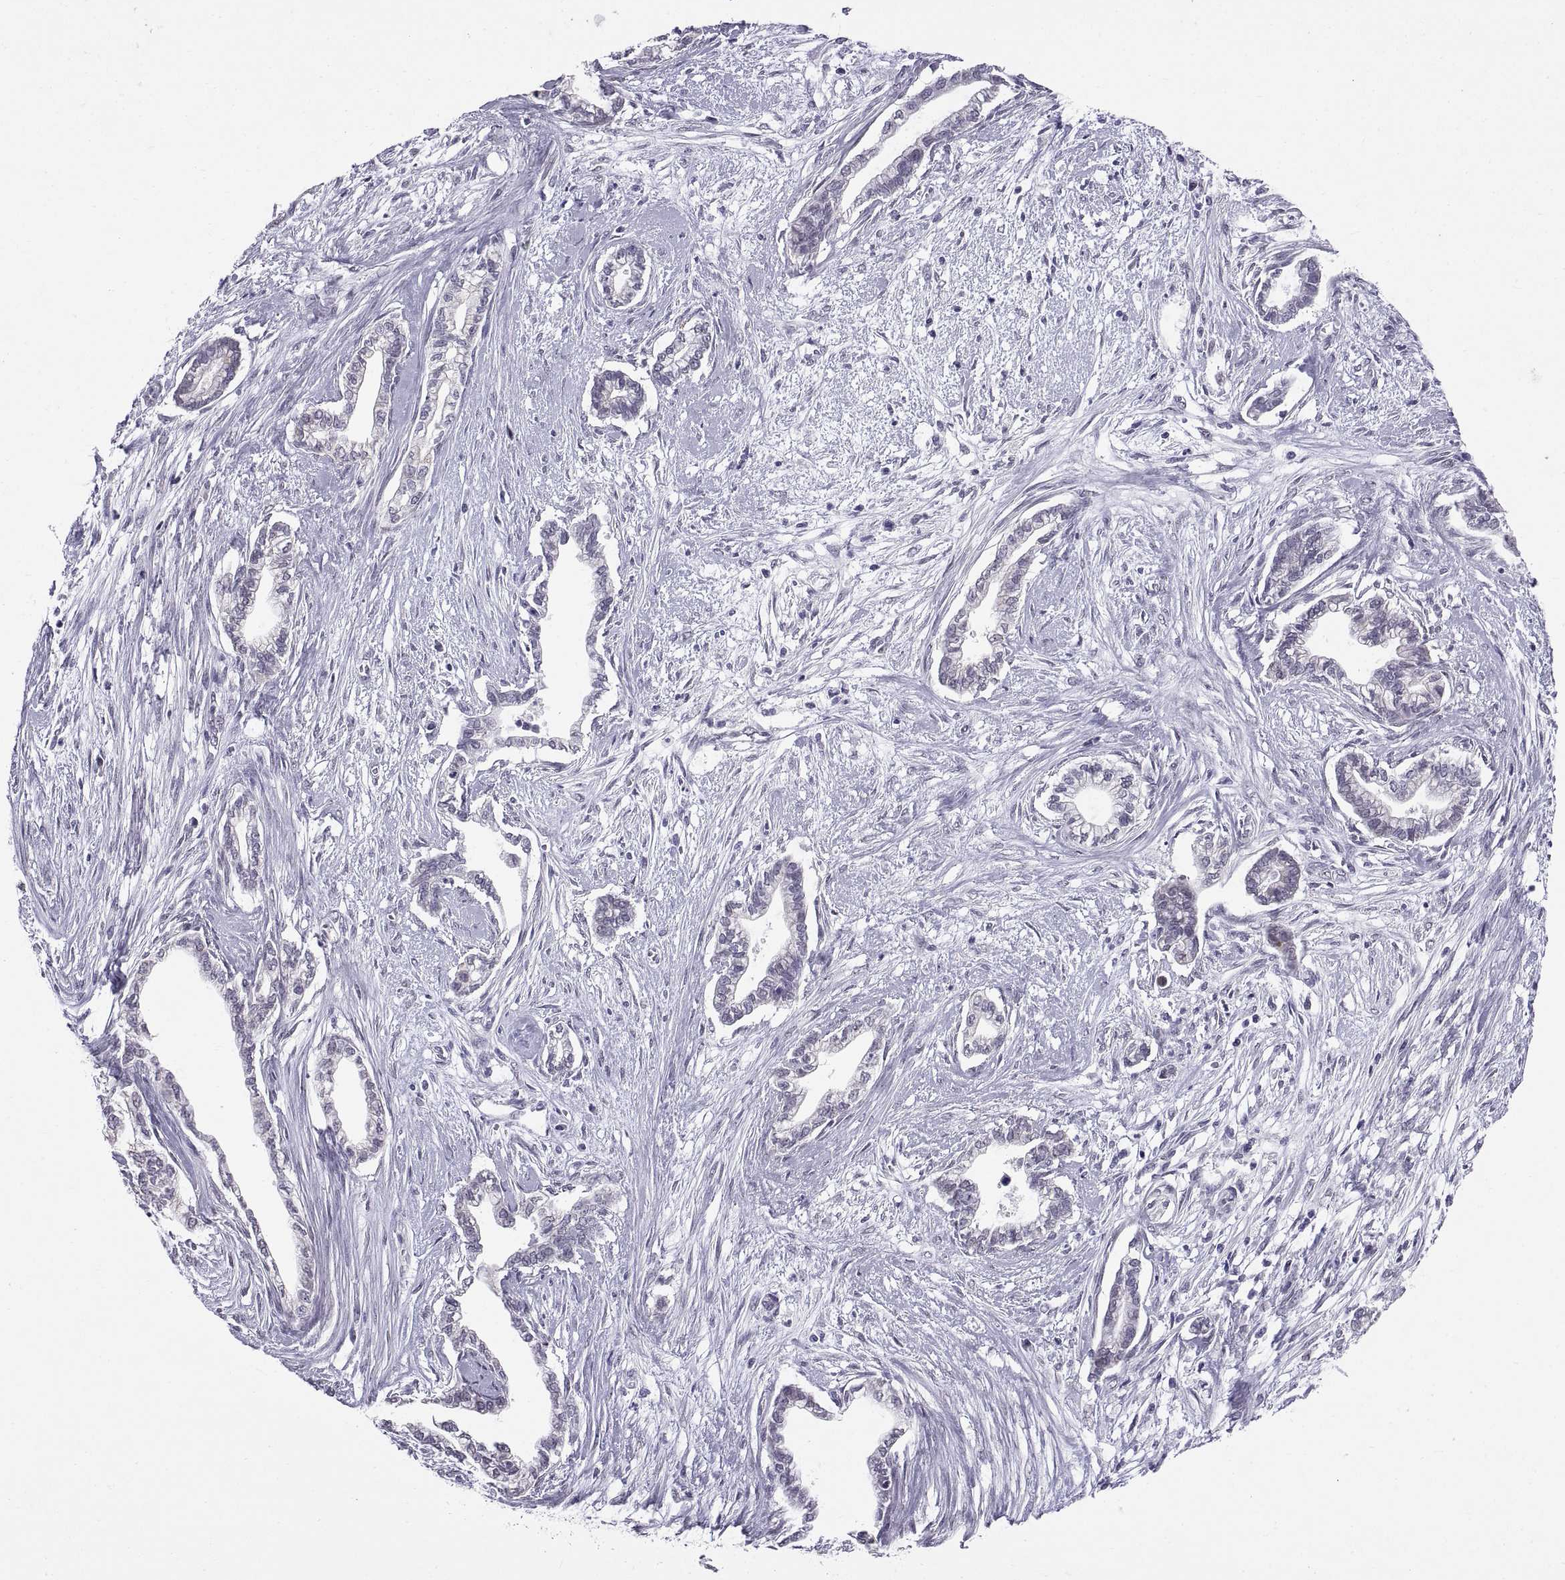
{"staining": {"intensity": "negative", "quantity": "none", "location": "none"}, "tissue": "cervical cancer", "cell_type": "Tumor cells", "image_type": "cancer", "snomed": [{"axis": "morphology", "description": "Adenocarcinoma, NOS"}, {"axis": "topography", "description": "Cervix"}], "caption": "DAB (3,3'-diaminobenzidine) immunohistochemical staining of cervical cancer (adenocarcinoma) shows no significant positivity in tumor cells.", "gene": "KRT77", "patient": {"sex": "female", "age": 62}}